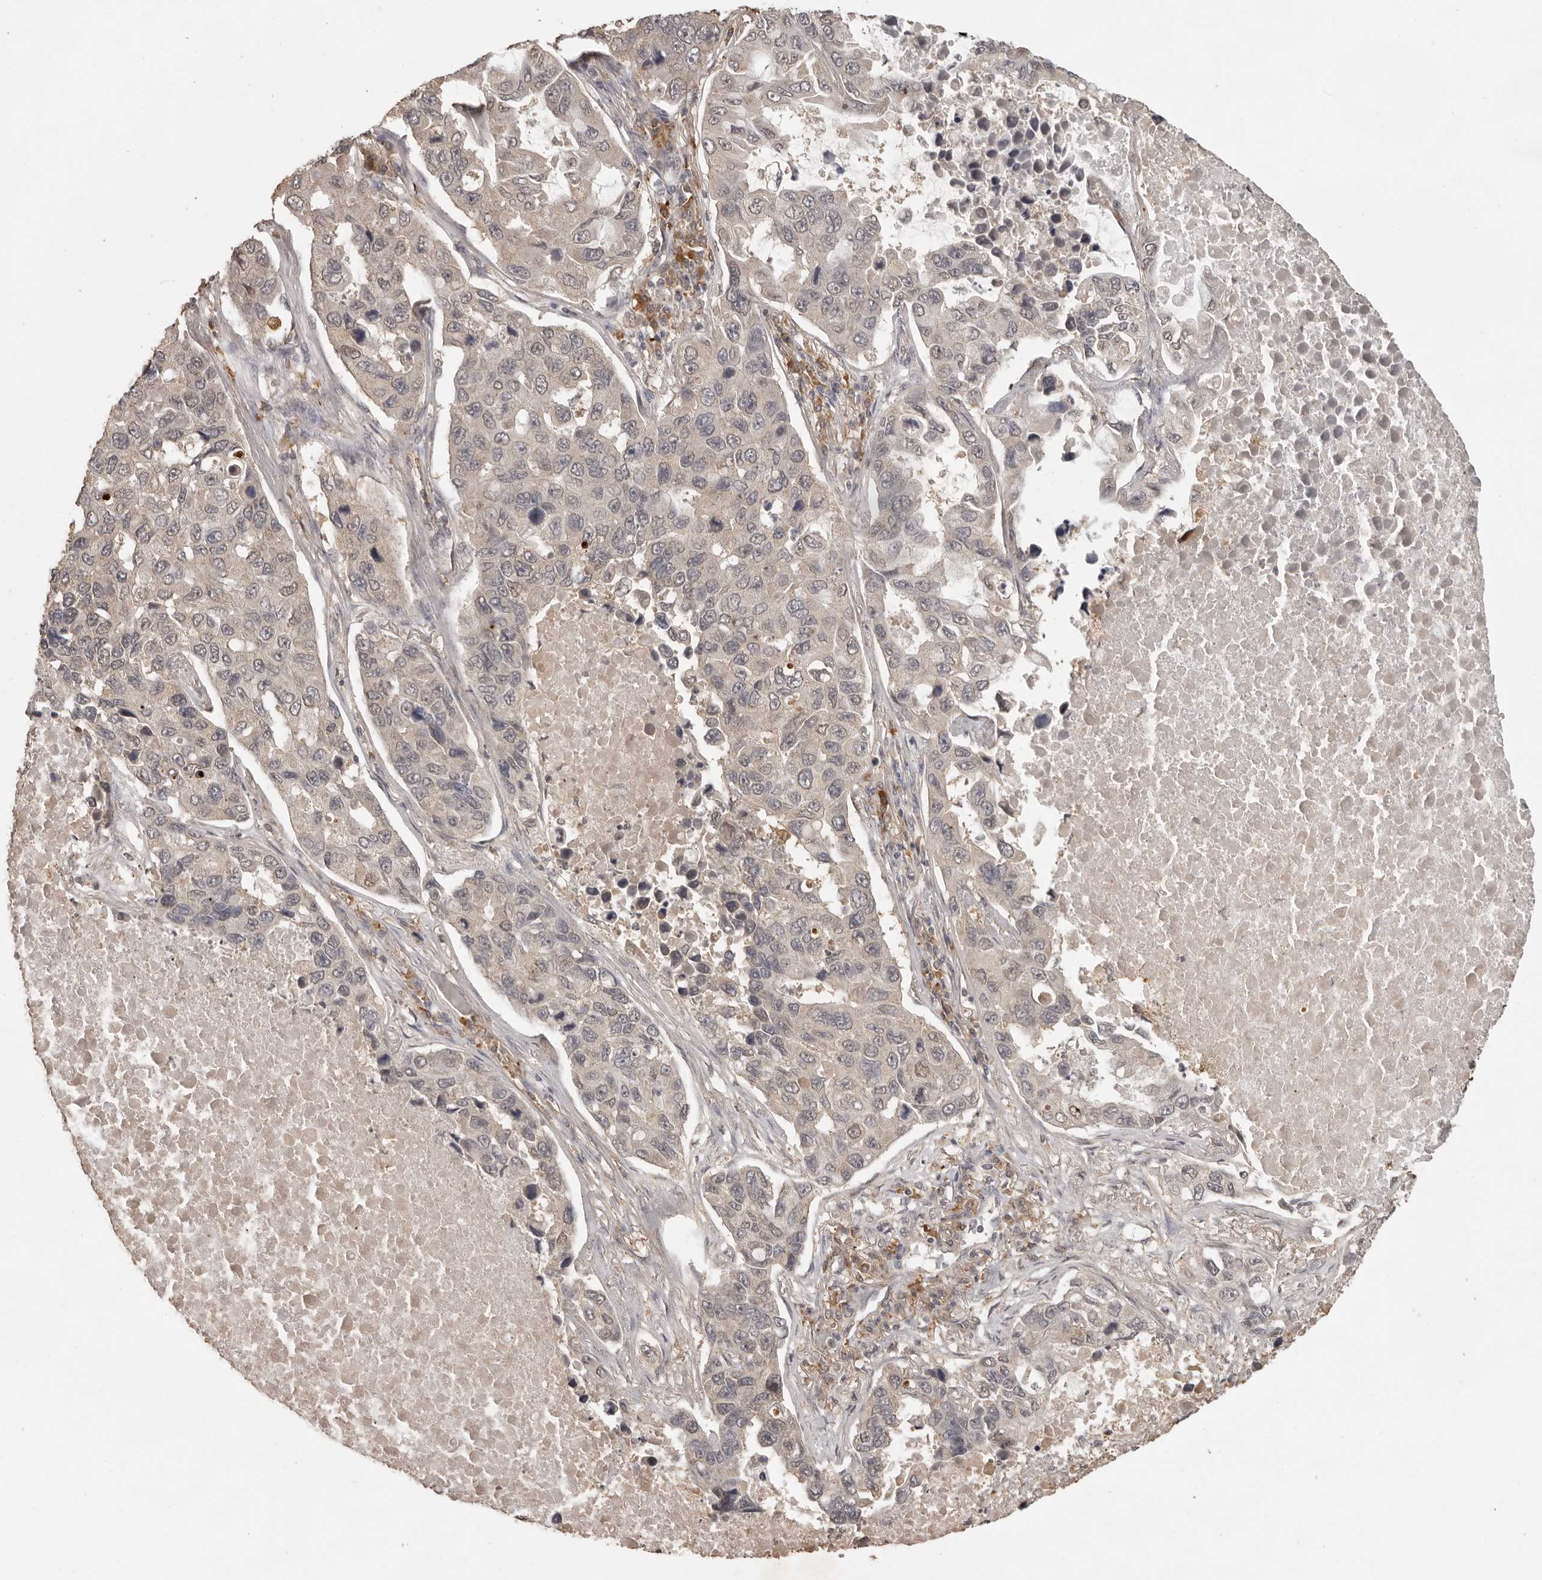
{"staining": {"intensity": "negative", "quantity": "none", "location": "none"}, "tissue": "lung cancer", "cell_type": "Tumor cells", "image_type": "cancer", "snomed": [{"axis": "morphology", "description": "Adenocarcinoma, NOS"}, {"axis": "topography", "description": "Lung"}], "caption": "Immunohistochemical staining of adenocarcinoma (lung) shows no significant staining in tumor cells.", "gene": "CTF1", "patient": {"sex": "male", "age": 64}}